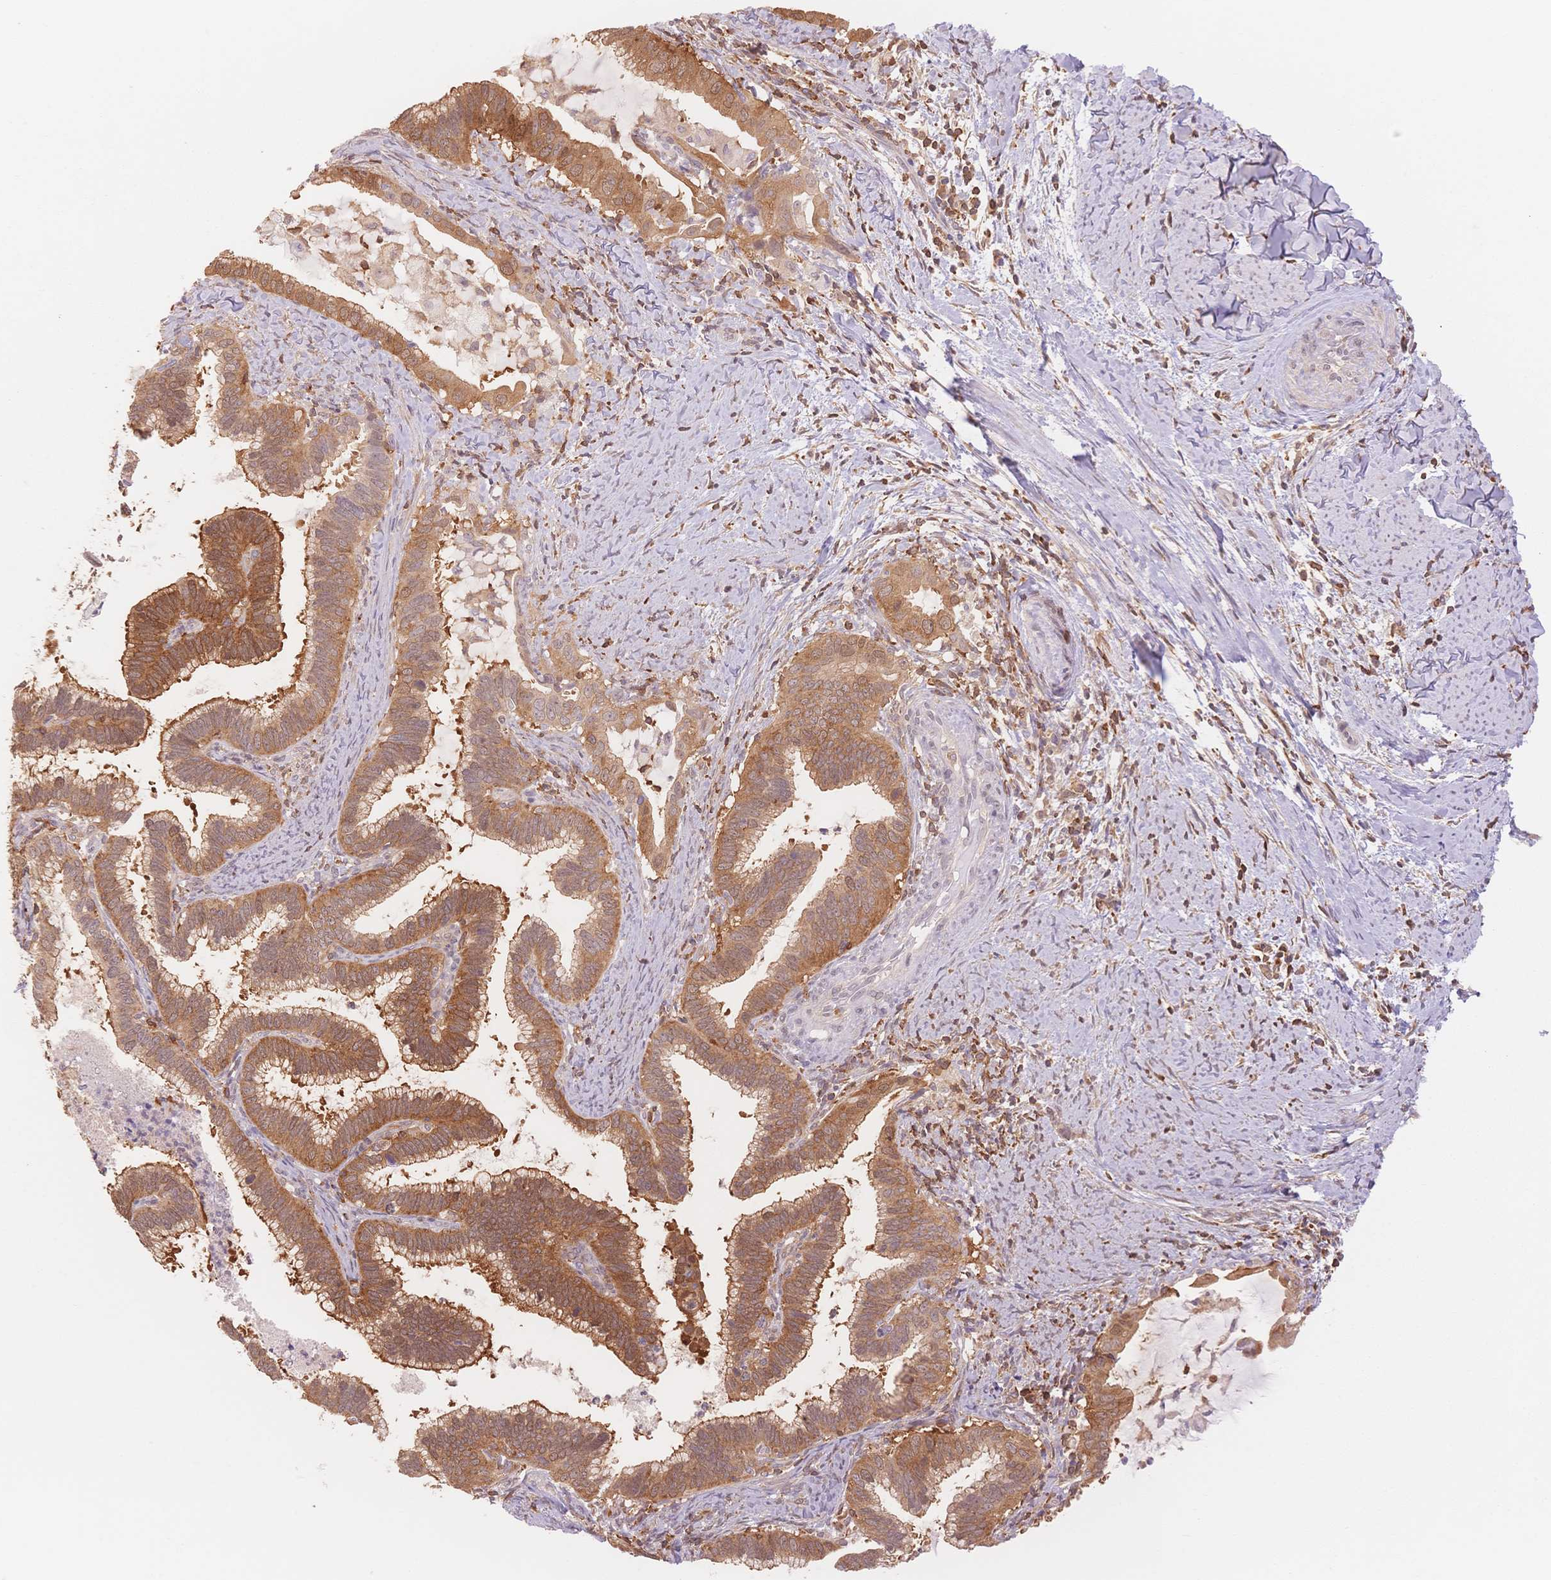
{"staining": {"intensity": "moderate", "quantity": ">75%", "location": "cytoplasmic/membranous"}, "tissue": "cervical cancer", "cell_type": "Tumor cells", "image_type": "cancer", "snomed": [{"axis": "morphology", "description": "Adenocarcinoma, NOS"}, {"axis": "topography", "description": "Cervix"}], "caption": "Immunohistochemical staining of cervical cancer (adenocarcinoma) exhibits moderate cytoplasmic/membranous protein positivity in approximately >75% of tumor cells.", "gene": "STK39", "patient": {"sex": "female", "age": 61}}